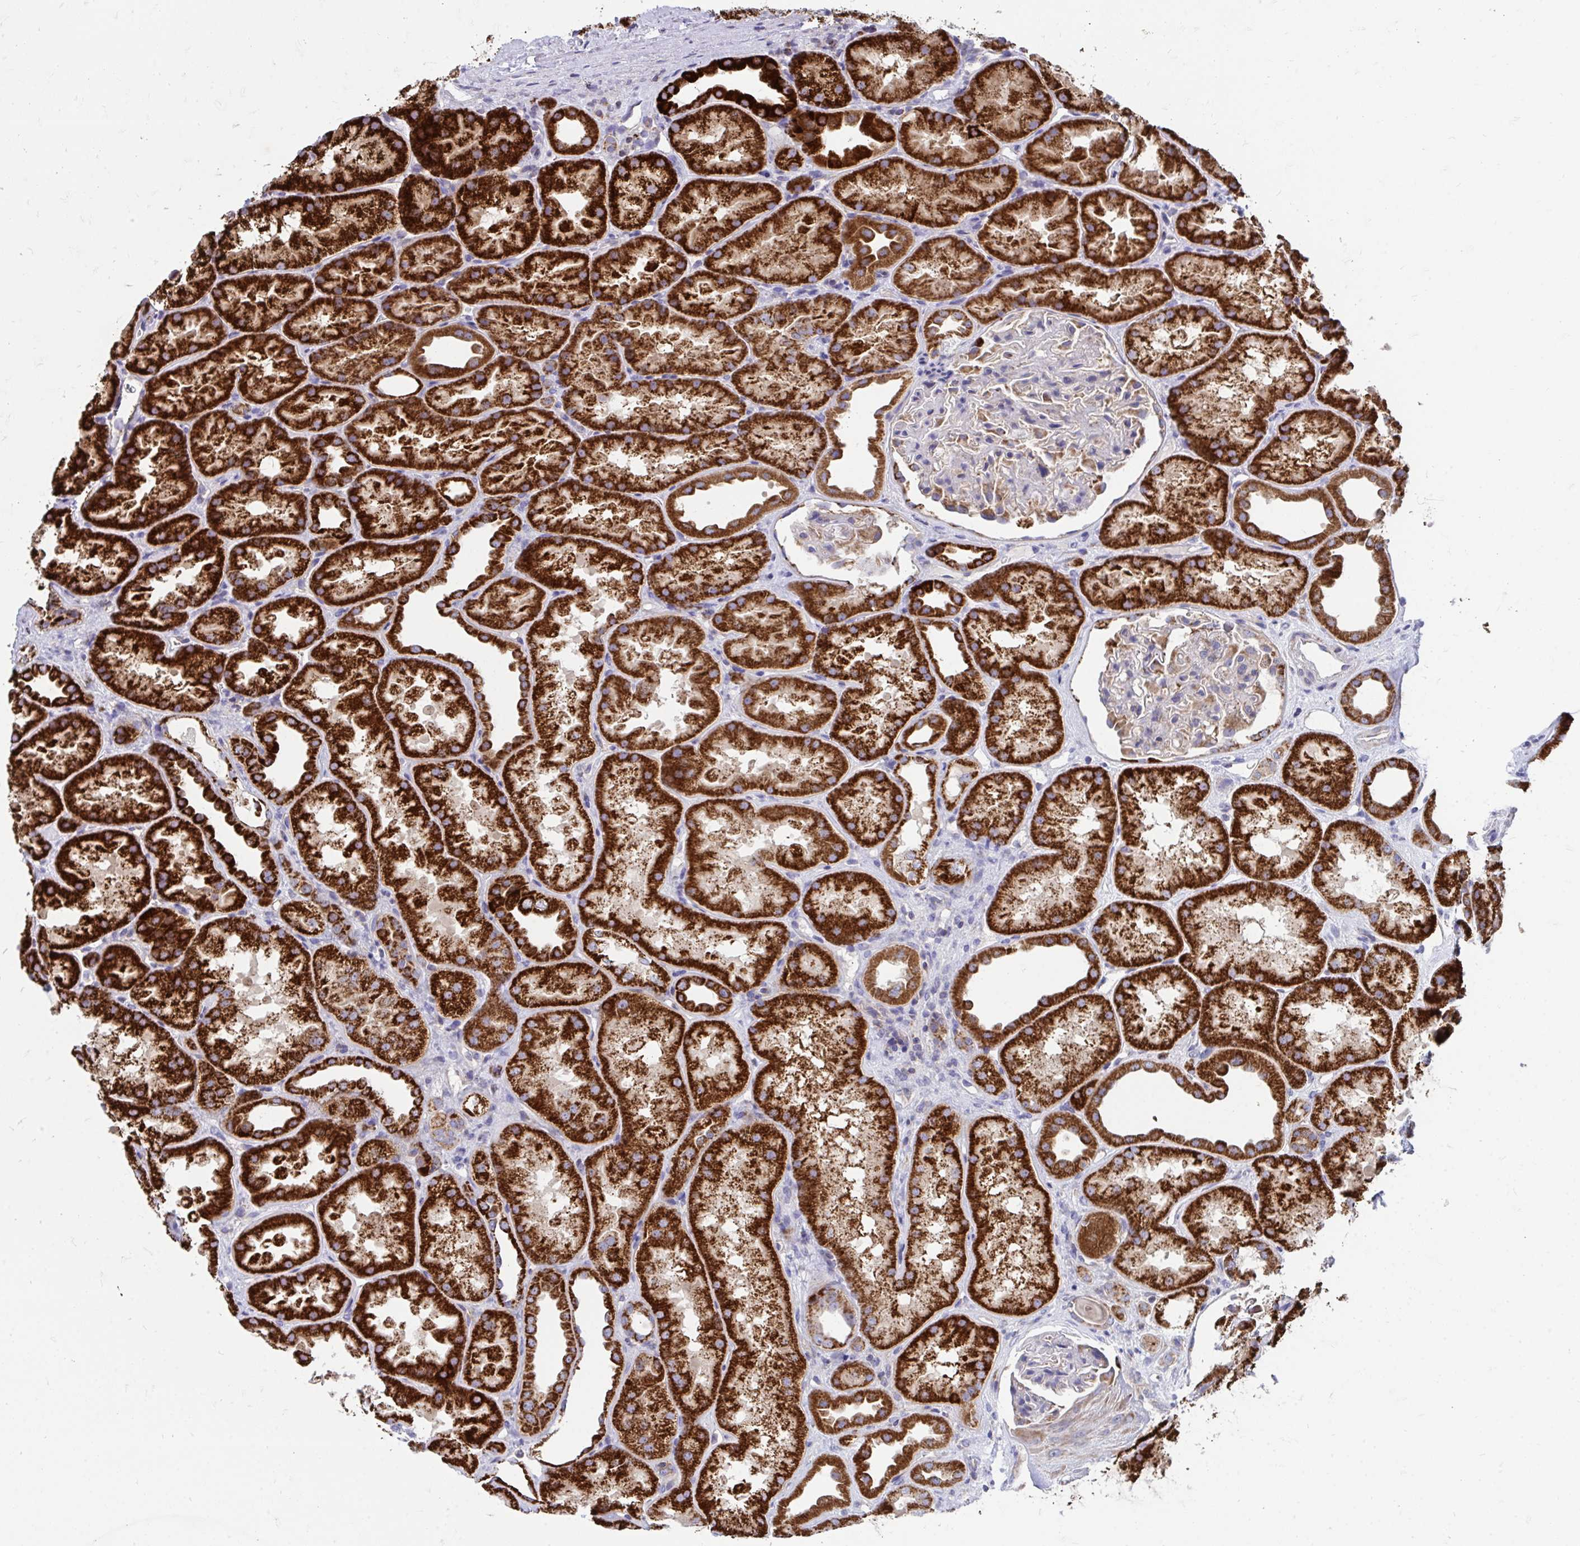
{"staining": {"intensity": "negative", "quantity": "none", "location": "none"}, "tissue": "kidney", "cell_type": "Cells in glomeruli", "image_type": "normal", "snomed": [{"axis": "morphology", "description": "Normal tissue, NOS"}, {"axis": "topography", "description": "Kidney"}], "caption": "Immunohistochemical staining of benign kidney demonstrates no significant expression in cells in glomeruli.", "gene": "FHIP1B", "patient": {"sex": "male", "age": 61}}